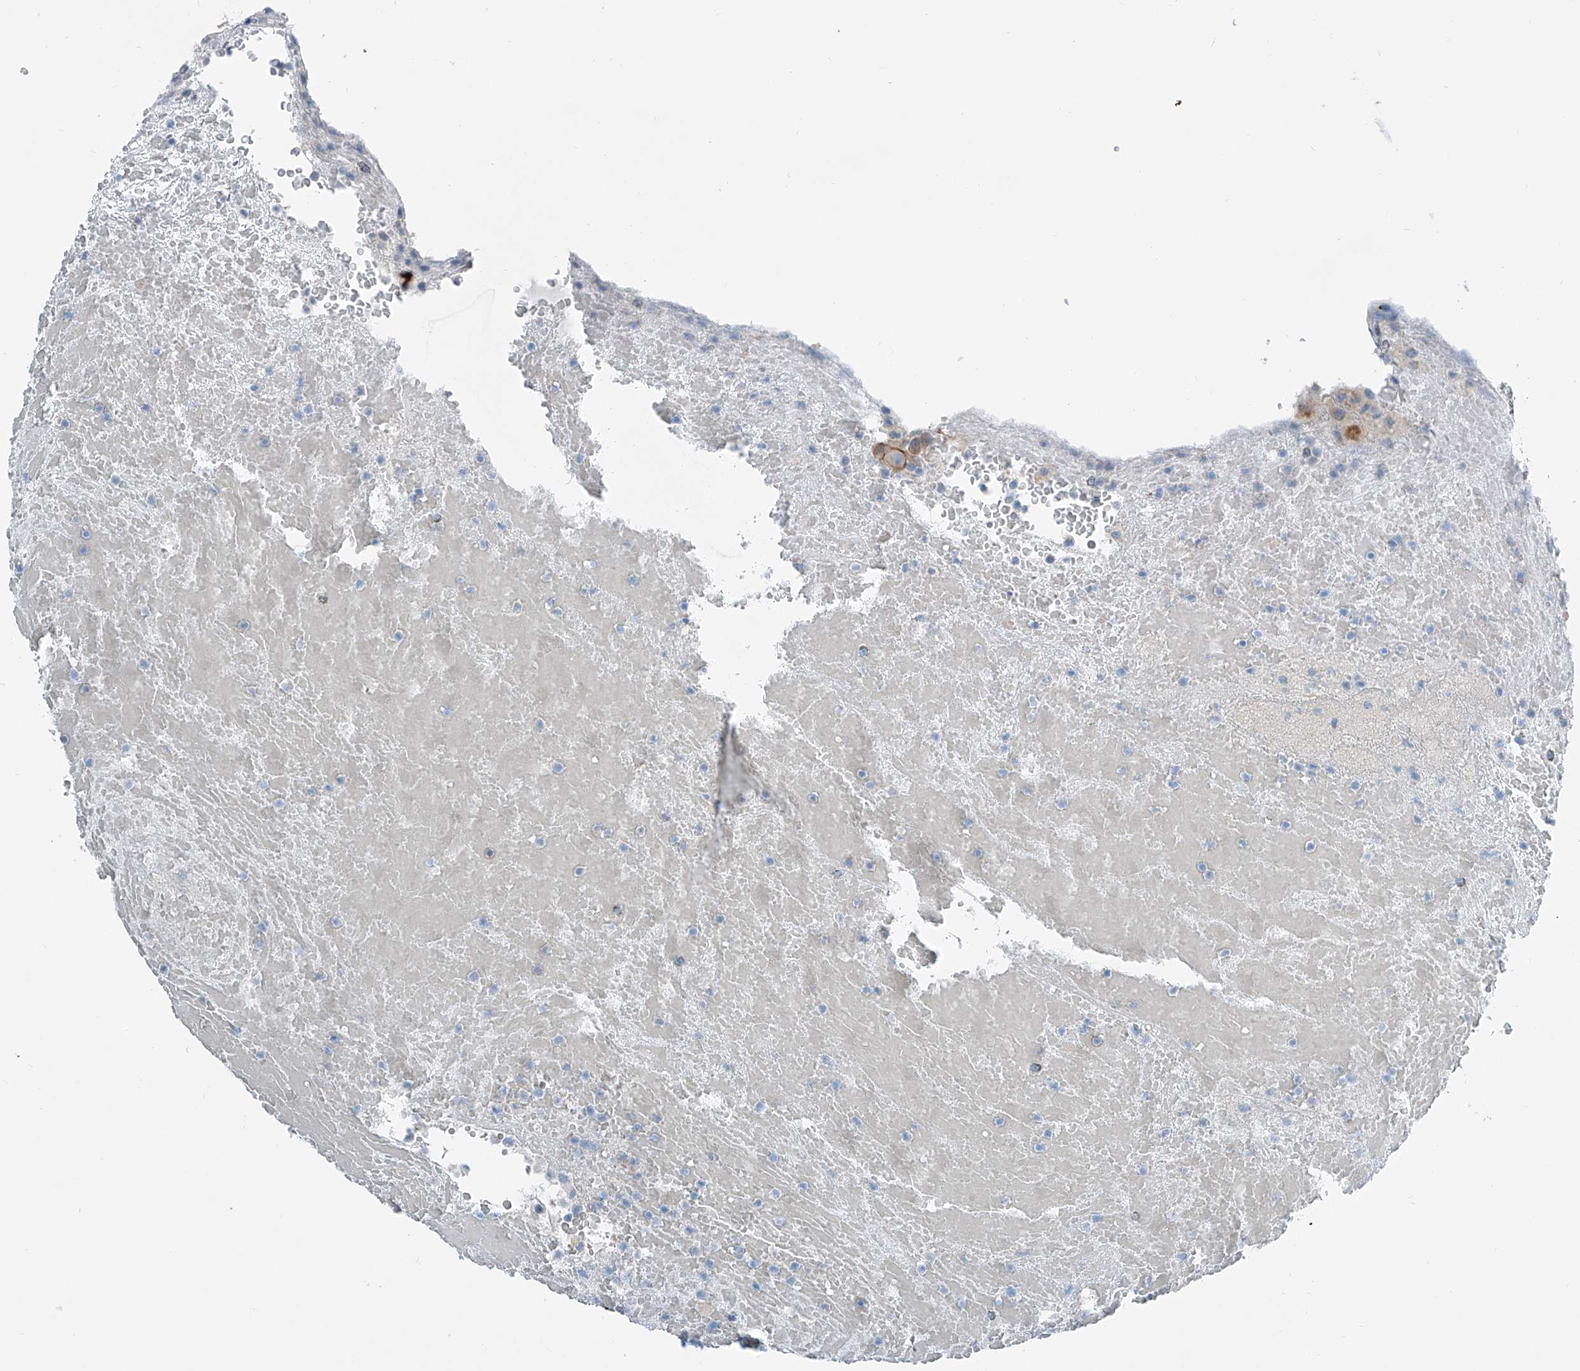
{"staining": {"intensity": "weak", "quantity": ">75%", "location": "cytoplasmic/membranous"}, "tissue": "thyroid cancer", "cell_type": "Tumor cells", "image_type": "cancer", "snomed": [{"axis": "morphology", "description": "Papillary adenocarcinoma, NOS"}, {"axis": "topography", "description": "Thyroid gland"}], "caption": "Human thyroid cancer stained for a protein (brown) shows weak cytoplasmic/membranous positive positivity in approximately >75% of tumor cells.", "gene": "THEMIS2", "patient": {"sex": "male", "age": 77}}